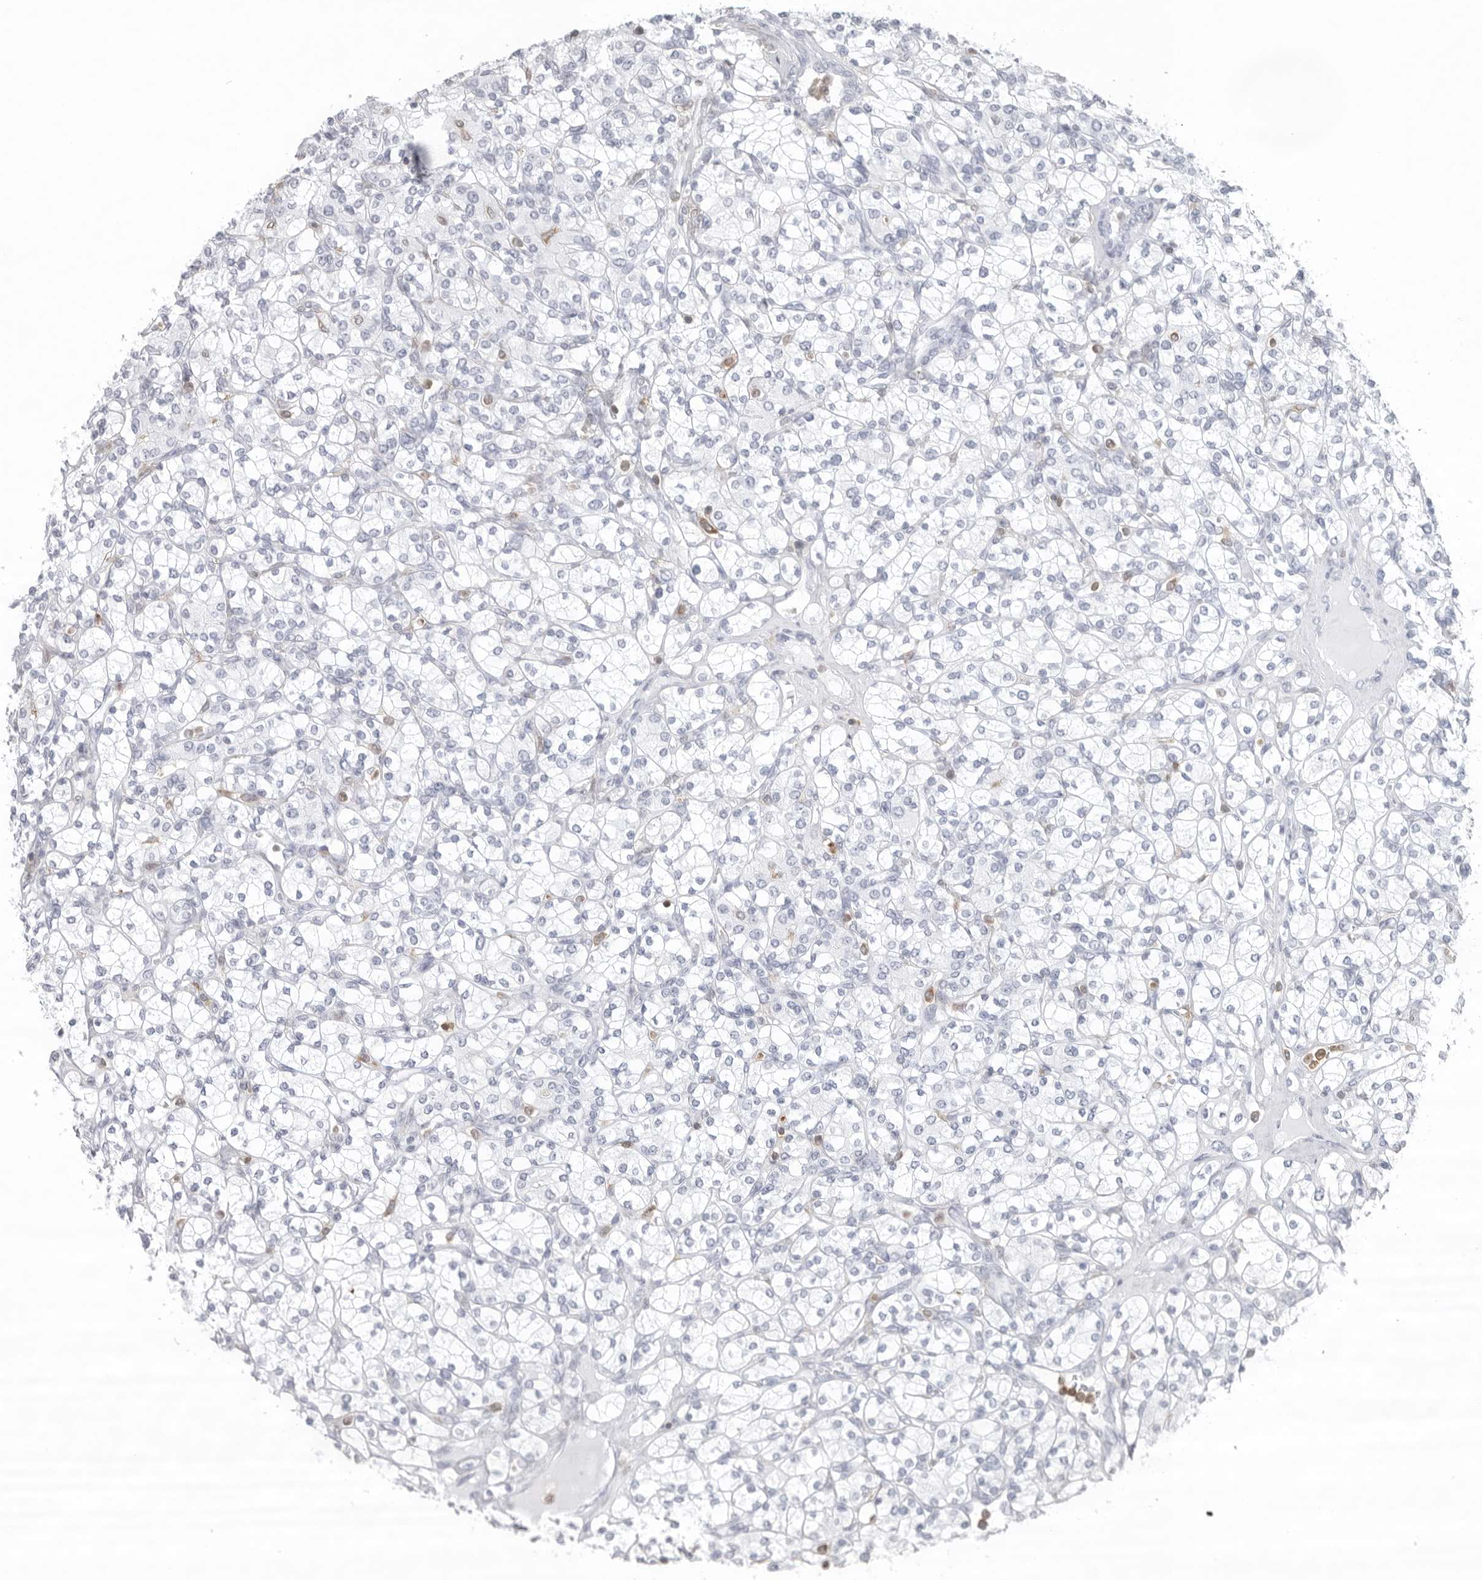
{"staining": {"intensity": "negative", "quantity": "none", "location": "none"}, "tissue": "renal cancer", "cell_type": "Tumor cells", "image_type": "cancer", "snomed": [{"axis": "morphology", "description": "Adenocarcinoma, NOS"}, {"axis": "topography", "description": "Kidney"}], "caption": "IHC photomicrograph of neoplastic tissue: renal cancer stained with DAB (3,3'-diaminobenzidine) displays no significant protein positivity in tumor cells.", "gene": "FMNL1", "patient": {"sex": "male", "age": 77}}